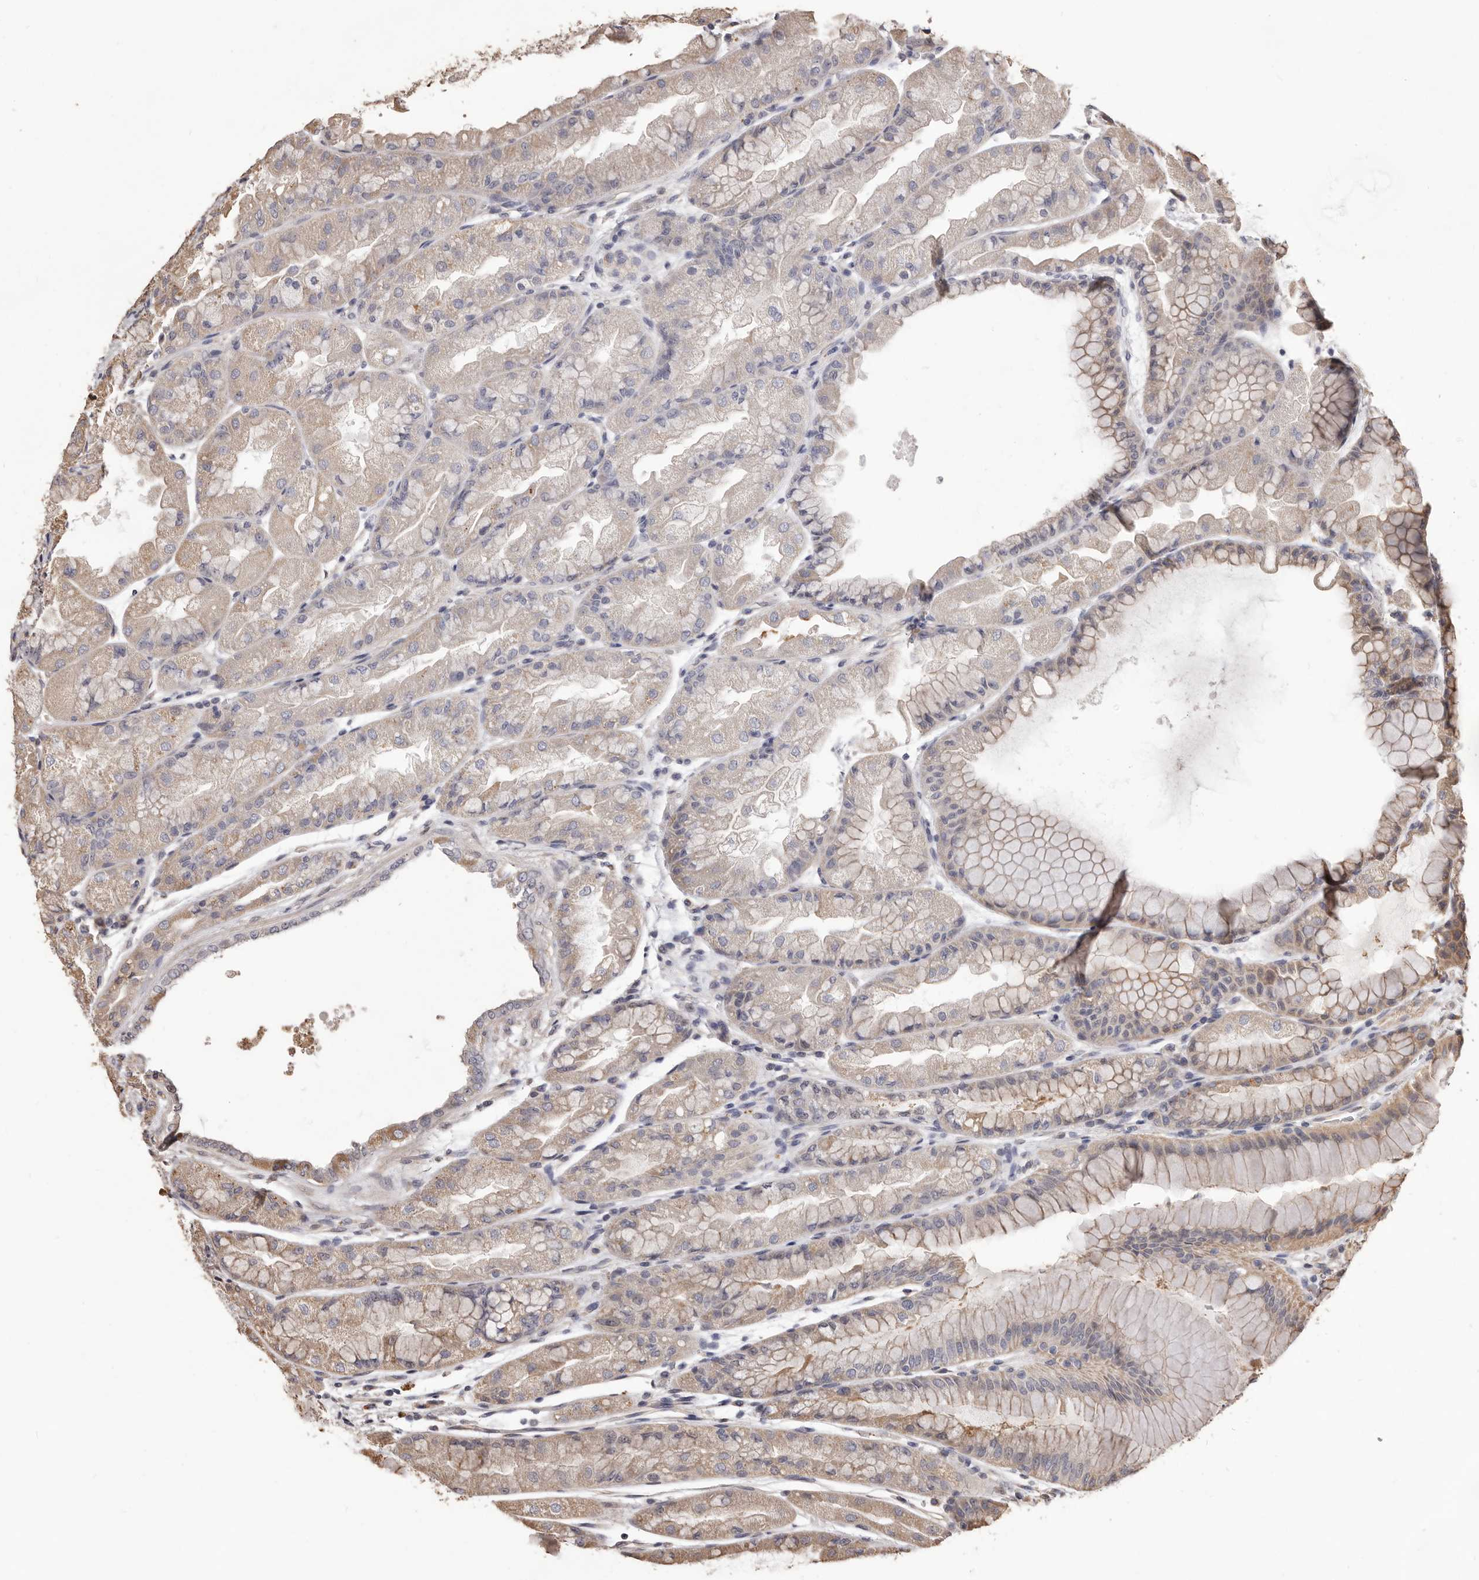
{"staining": {"intensity": "weak", "quantity": "<25%", "location": "cytoplasmic/membranous"}, "tissue": "stomach", "cell_type": "Glandular cells", "image_type": "normal", "snomed": [{"axis": "morphology", "description": "Normal tissue, NOS"}, {"axis": "topography", "description": "Stomach, upper"}], "caption": "Immunohistochemical staining of unremarkable stomach exhibits no significant staining in glandular cells. Brightfield microscopy of immunohistochemistry (IHC) stained with DAB (3,3'-diaminobenzidine) (brown) and hematoxylin (blue), captured at high magnification.", "gene": "ALPK1", "patient": {"sex": "male", "age": 47}}